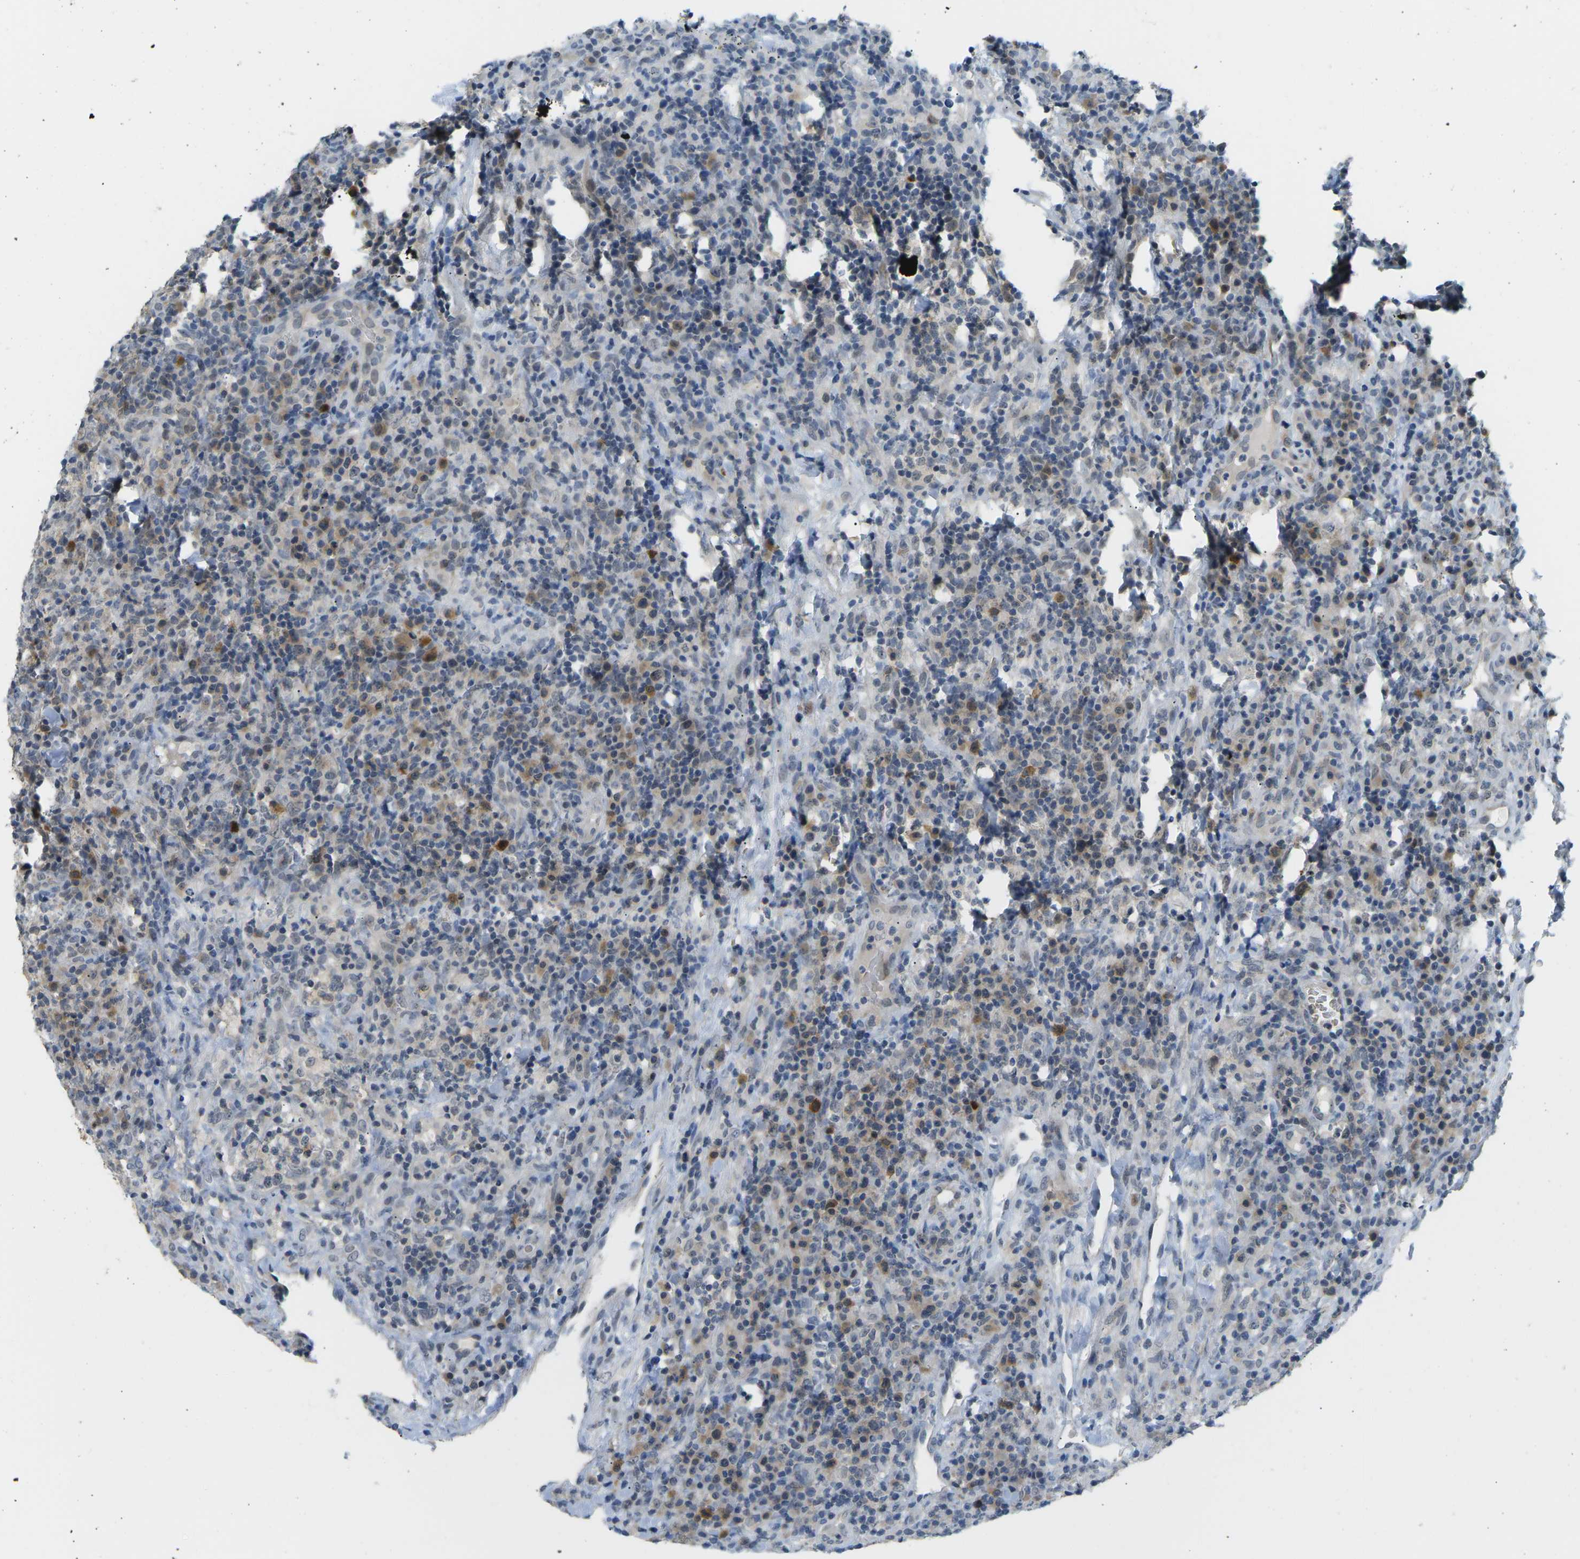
{"staining": {"intensity": "weak", "quantity": "25%-75%", "location": "cytoplasmic/membranous"}, "tissue": "lymphoma", "cell_type": "Tumor cells", "image_type": "cancer", "snomed": [{"axis": "morphology", "description": "Malignant lymphoma, non-Hodgkin's type, High grade"}, {"axis": "topography", "description": "Lymph node"}], "caption": "This is a histology image of immunohistochemistry (IHC) staining of lymphoma, which shows weak expression in the cytoplasmic/membranous of tumor cells.", "gene": "PSAT1", "patient": {"sex": "female", "age": 76}}